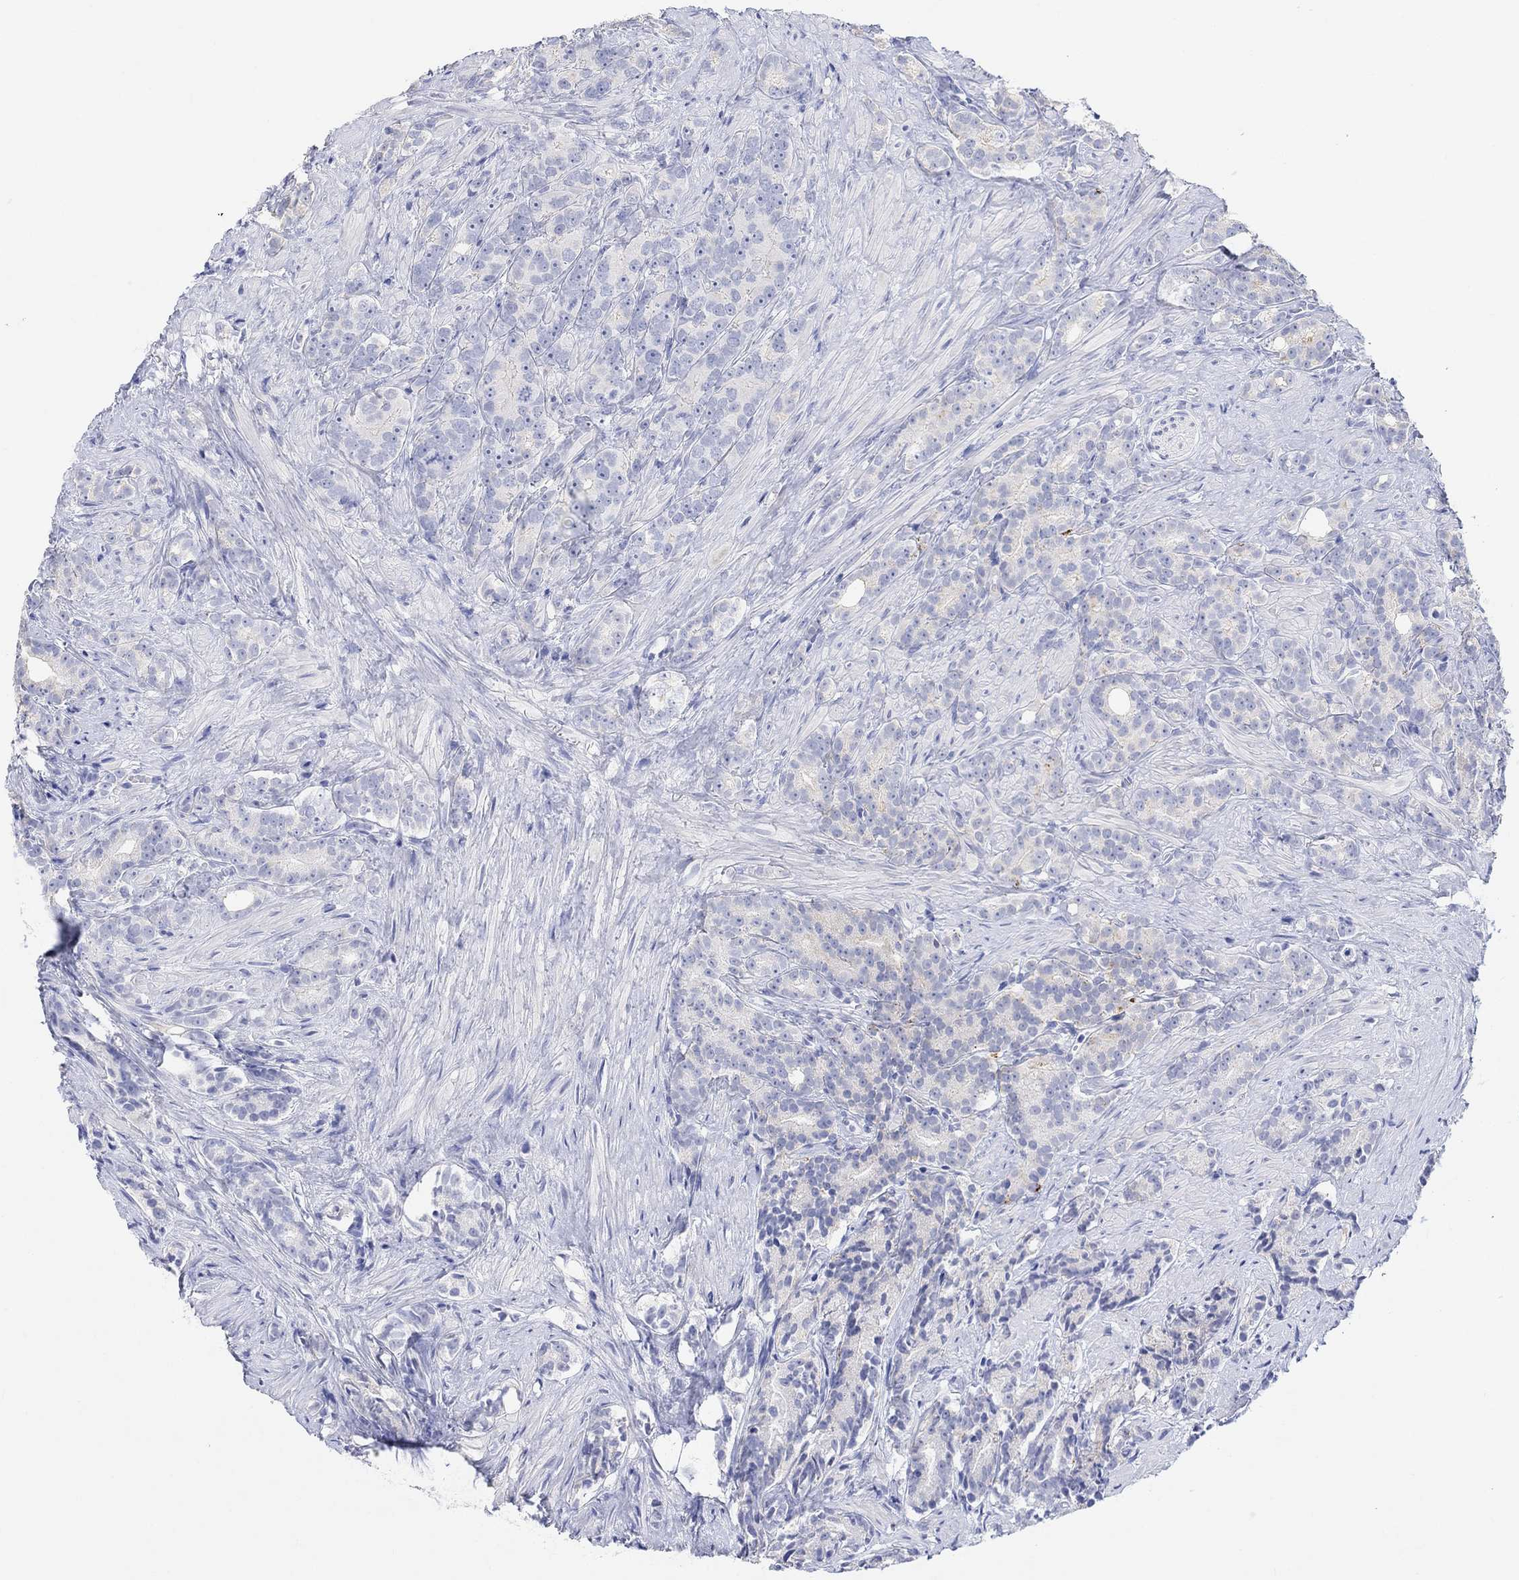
{"staining": {"intensity": "negative", "quantity": "none", "location": "none"}, "tissue": "prostate cancer", "cell_type": "Tumor cells", "image_type": "cancer", "snomed": [{"axis": "morphology", "description": "Adenocarcinoma, High grade"}, {"axis": "topography", "description": "Prostate"}], "caption": "An immunohistochemistry (IHC) image of prostate cancer is shown. There is no staining in tumor cells of prostate cancer.", "gene": "TYR", "patient": {"sex": "male", "age": 90}}